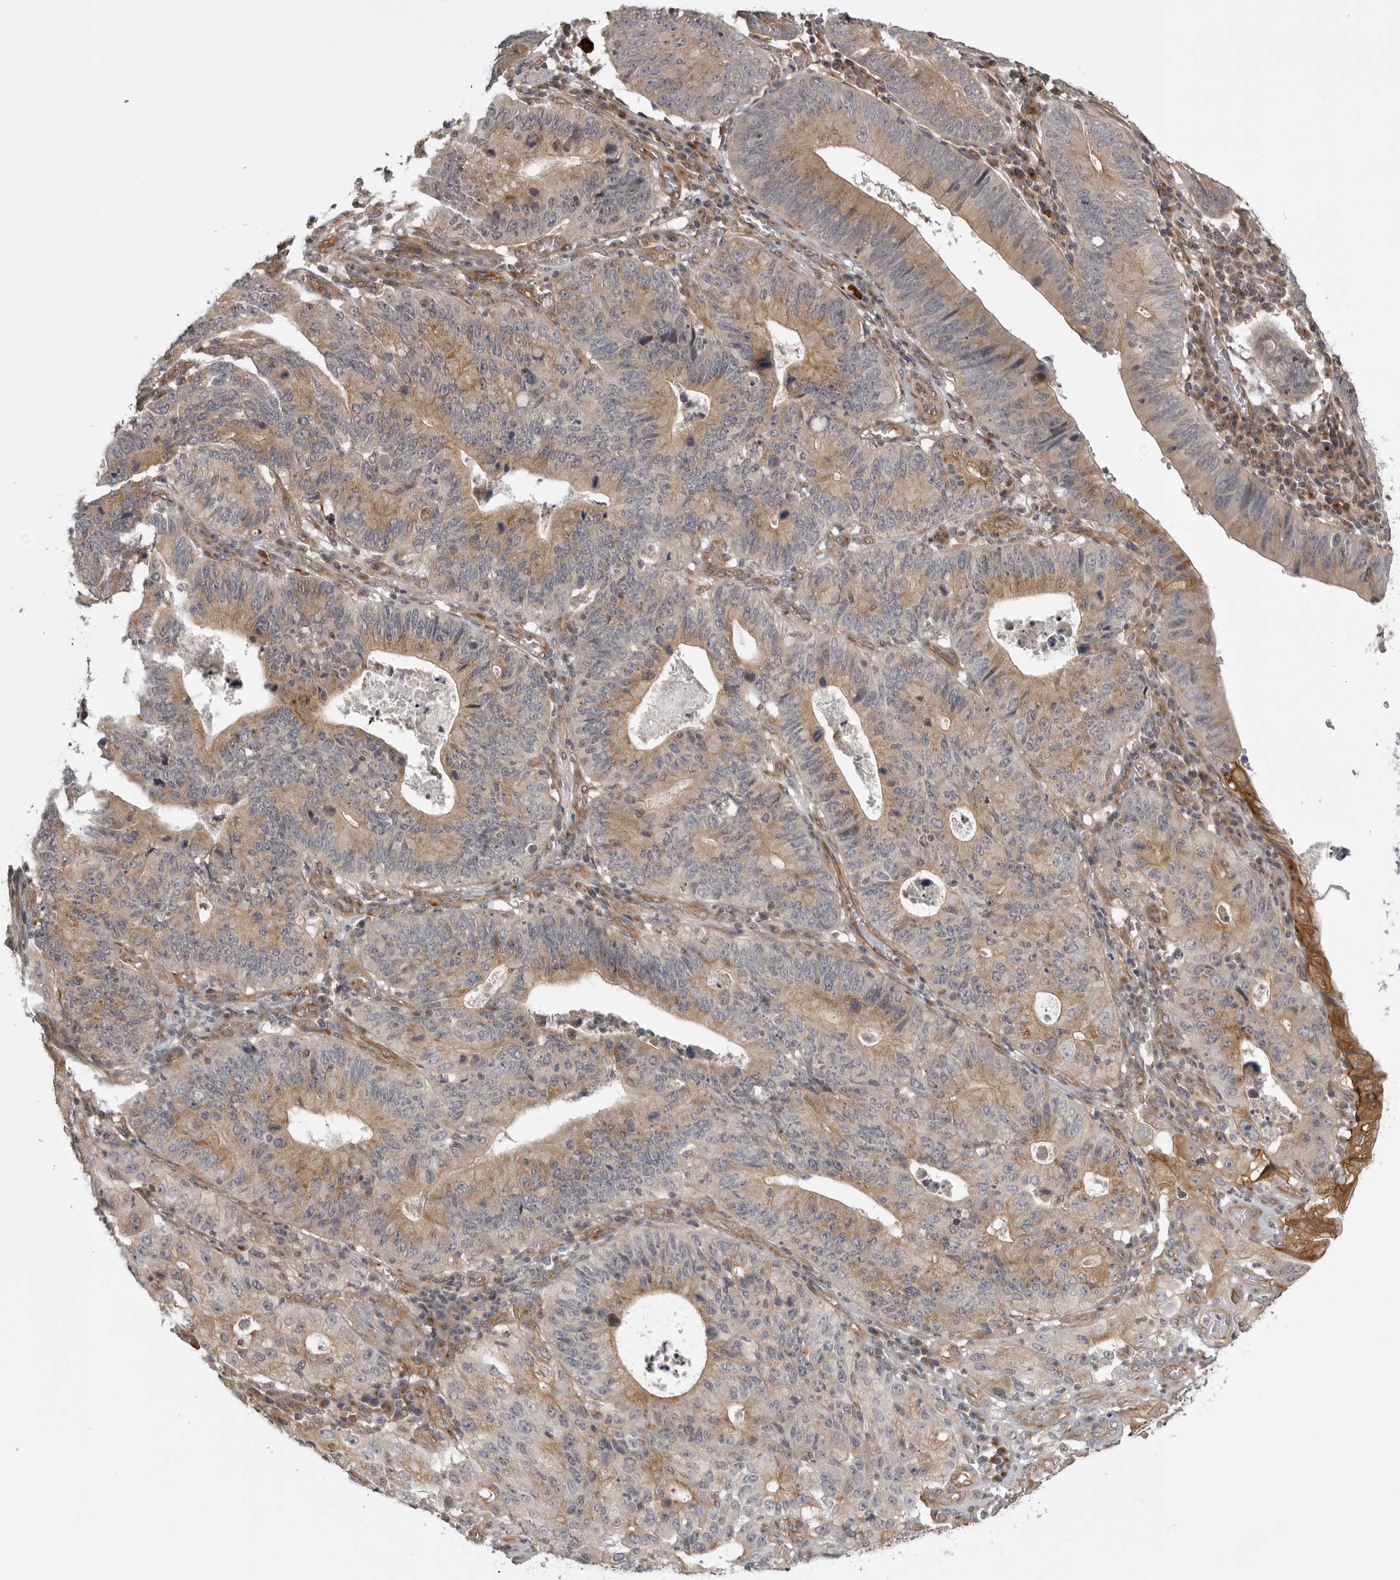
{"staining": {"intensity": "moderate", "quantity": ">75%", "location": "cytoplasmic/membranous"}, "tissue": "stomach cancer", "cell_type": "Tumor cells", "image_type": "cancer", "snomed": [{"axis": "morphology", "description": "Adenocarcinoma, NOS"}, {"axis": "topography", "description": "Stomach"}], "caption": "There is medium levels of moderate cytoplasmic/membranous staining in tumor cells of stomach cancer (adenocarcinoma), as demonstrated by immunohistochemical staining (brown color).", "gene": "LRRC45", "patient": {"sex": "male", "age": 59}}